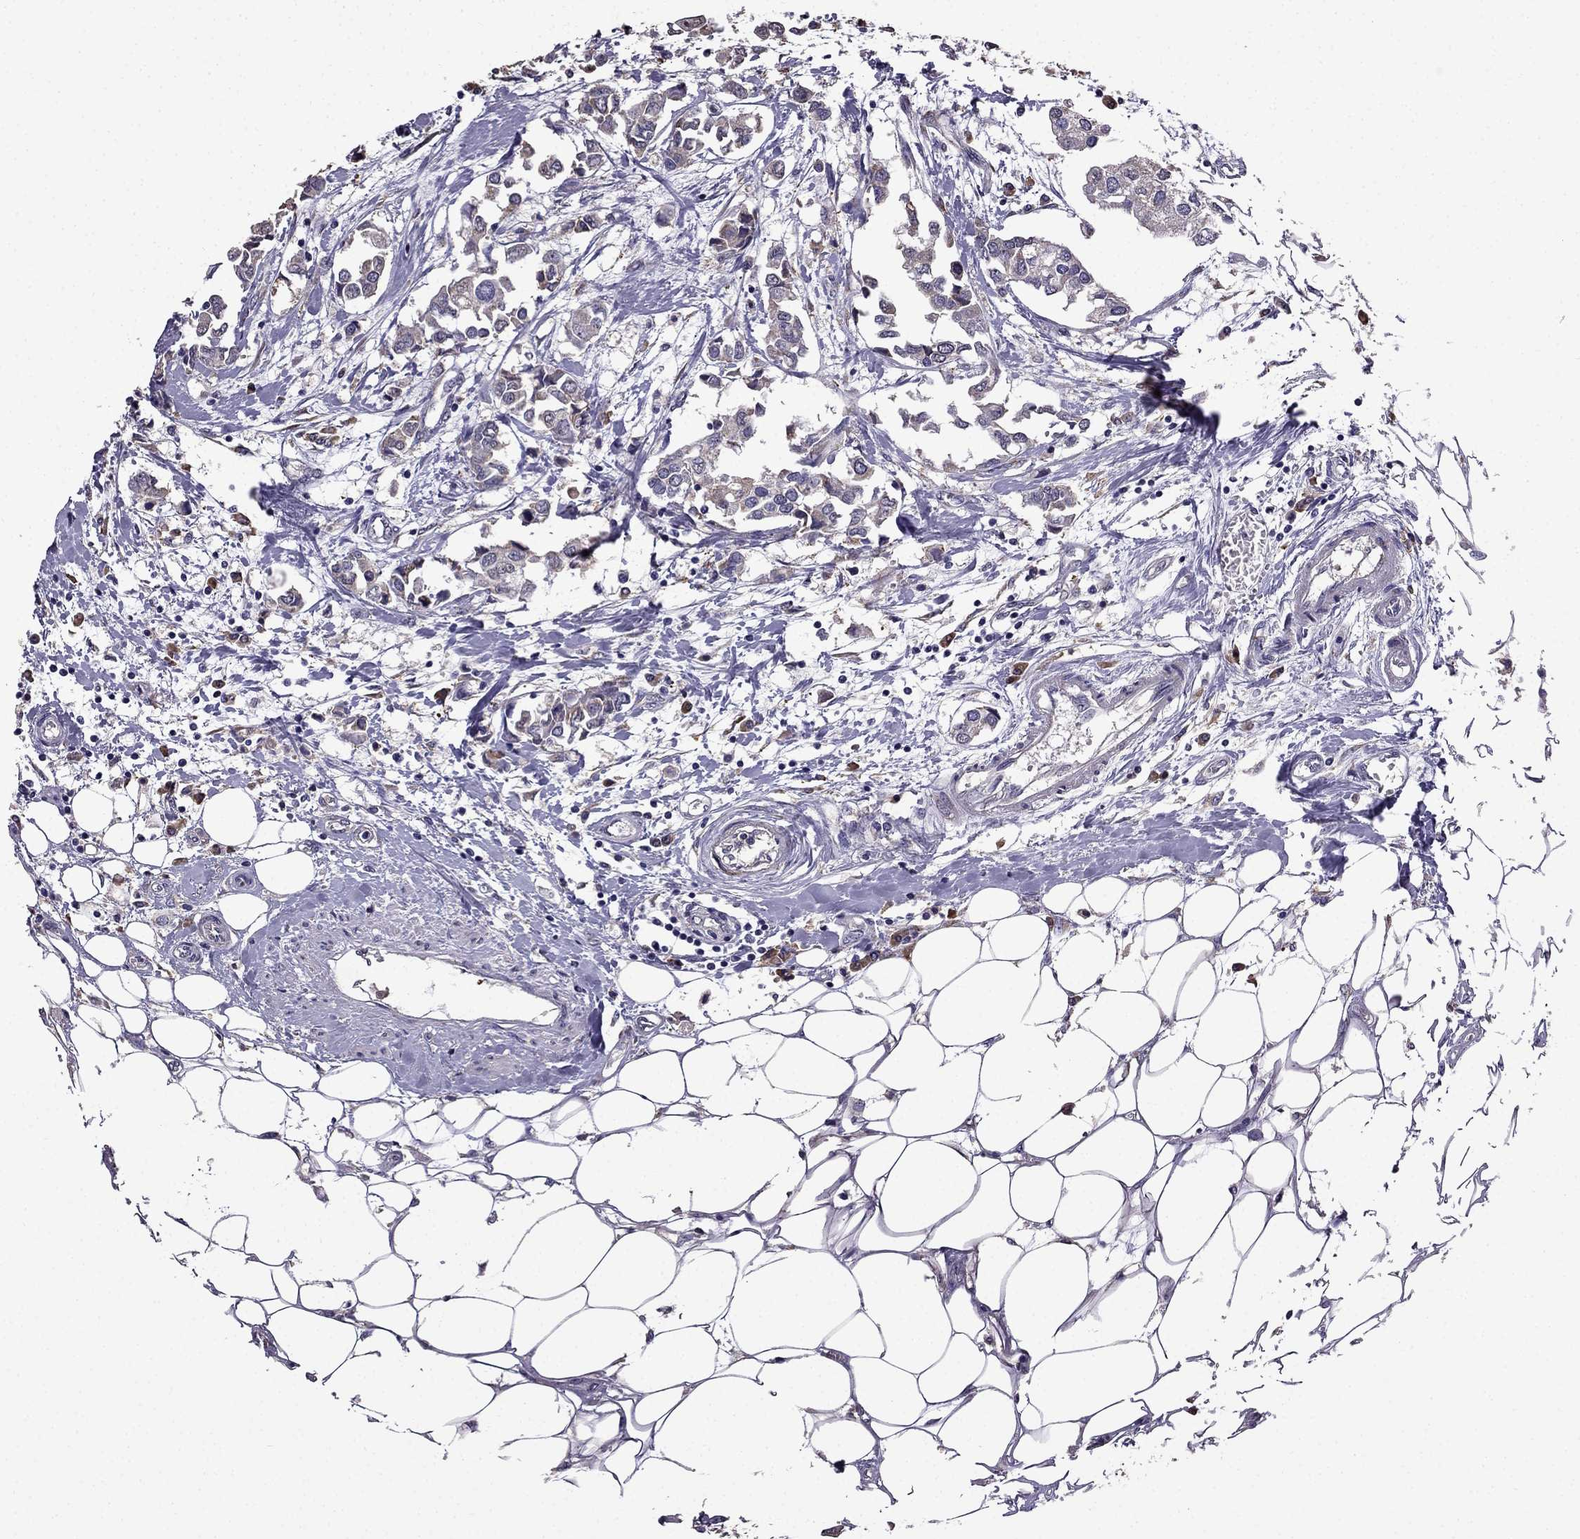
{"staining": {"intensity": "weak", "quantity": "<25%", "location": "cytoplasmic/membranous"}, "tissue": "breast cancer", "cell_type": "Tumor cells", "image_type": "cancer", "snomed": [{"axis": "morphology", "description": "Duct carcinoma"}, {"axis": "topography", "description": "Breast"}], "caption": "Image shows no protein expression in tumor cells of breast cancer tissue. (Stains: DAB IHC with hematoxylin counter stain, Microscopy: brightfield microscopy at high magnification).", "gene": "CDH9", "patient": {"sex": "female", "age": 83}}